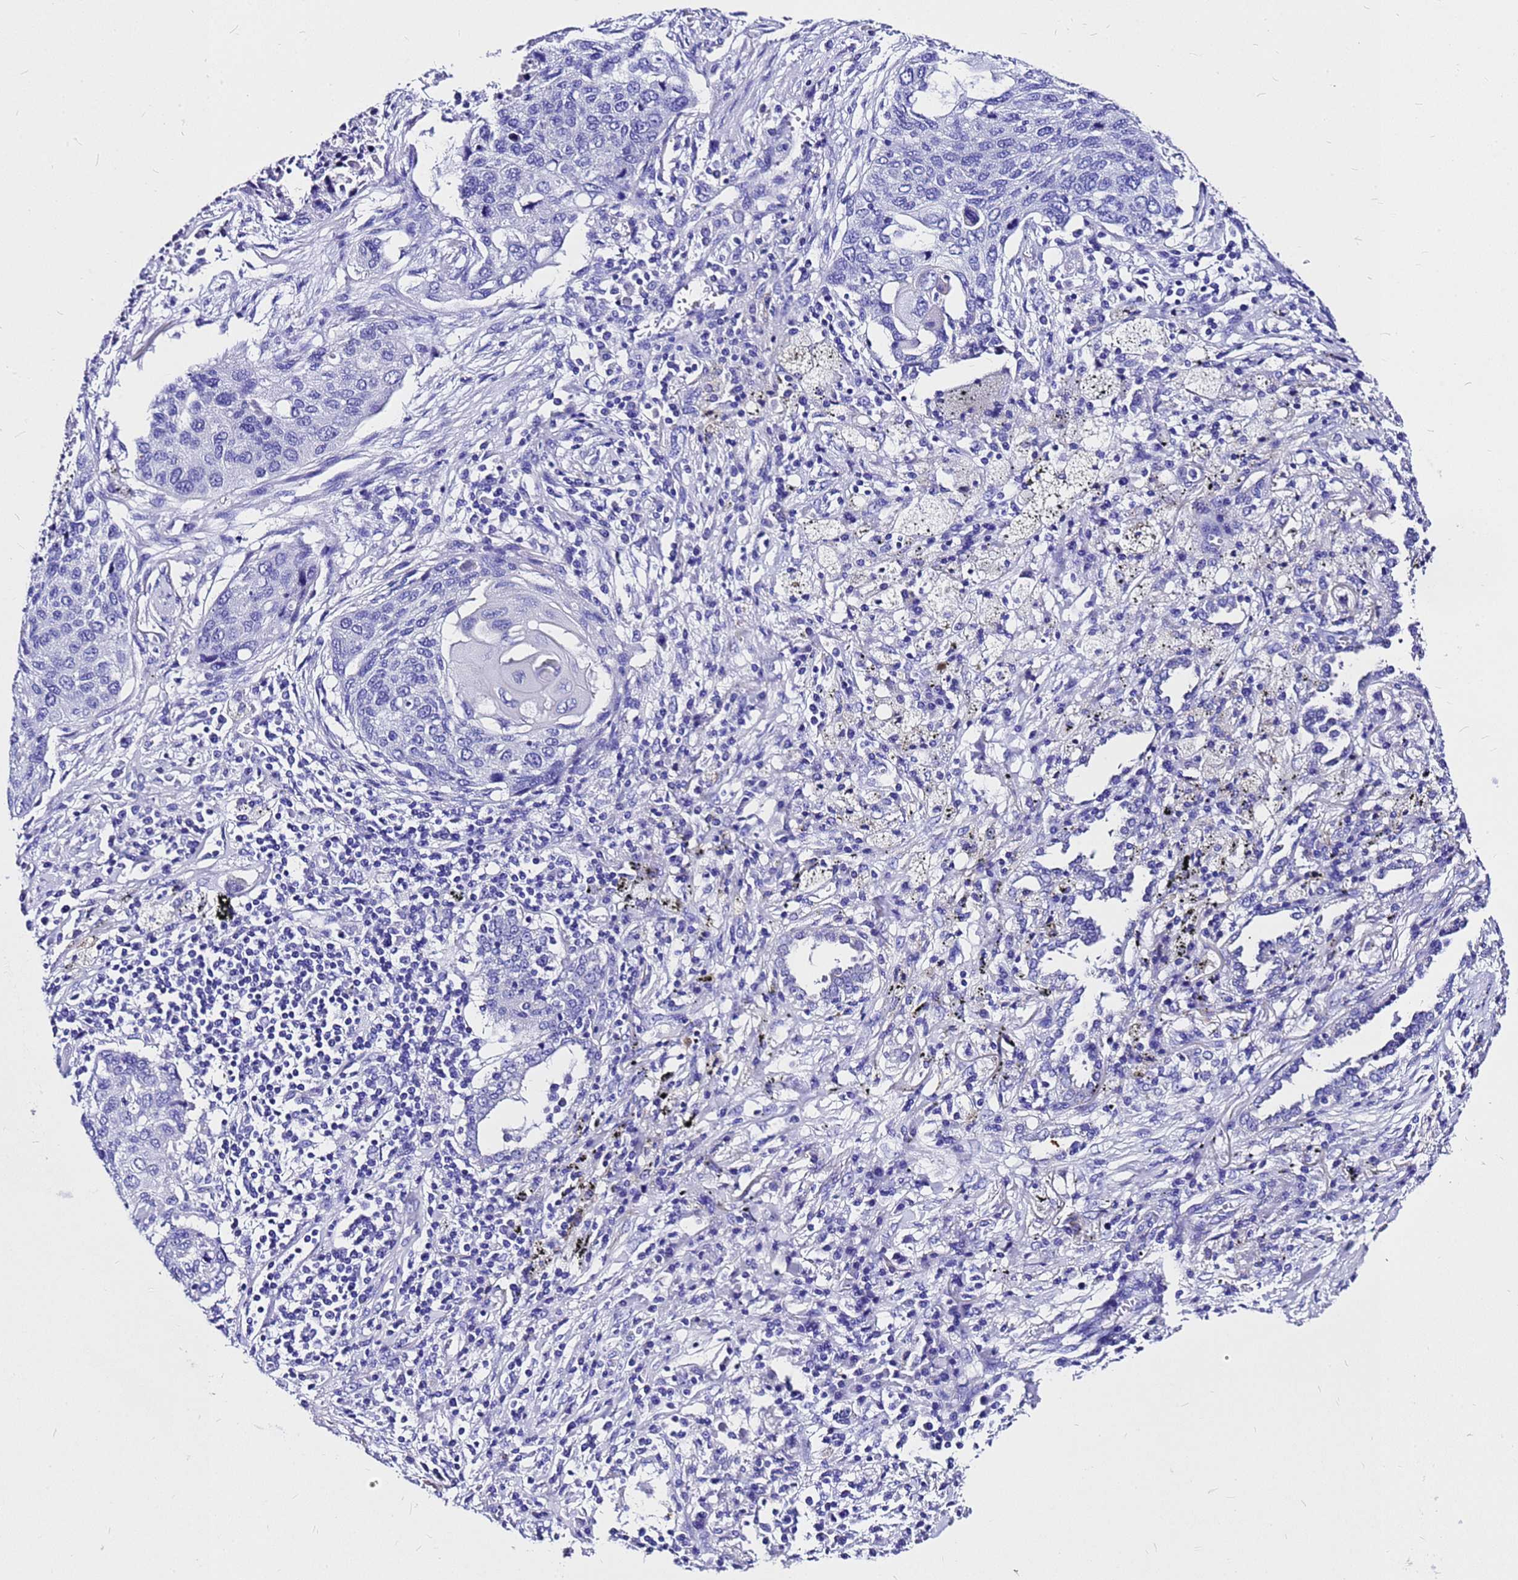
{"staining": {"intensity": "negative", "quantity": "none", "location": "none"}, "tissue": "lung cancer", "cell_type": "Tumor cells", "image_type": "cancer", "snomed": [{"axis": "morphology", "description": "Squamous cell carcinoma, NOS"}, {"axis": "topography", "description": "Lung"}], "caption": "A high-resolution photomicrograph shows IHC staining of lung cancer (squamous cell carcinoma), which exhibits no significant positivity in tumor cells.", "gene": "HERC4", "patient": {"sex": "female", "age": 63}}